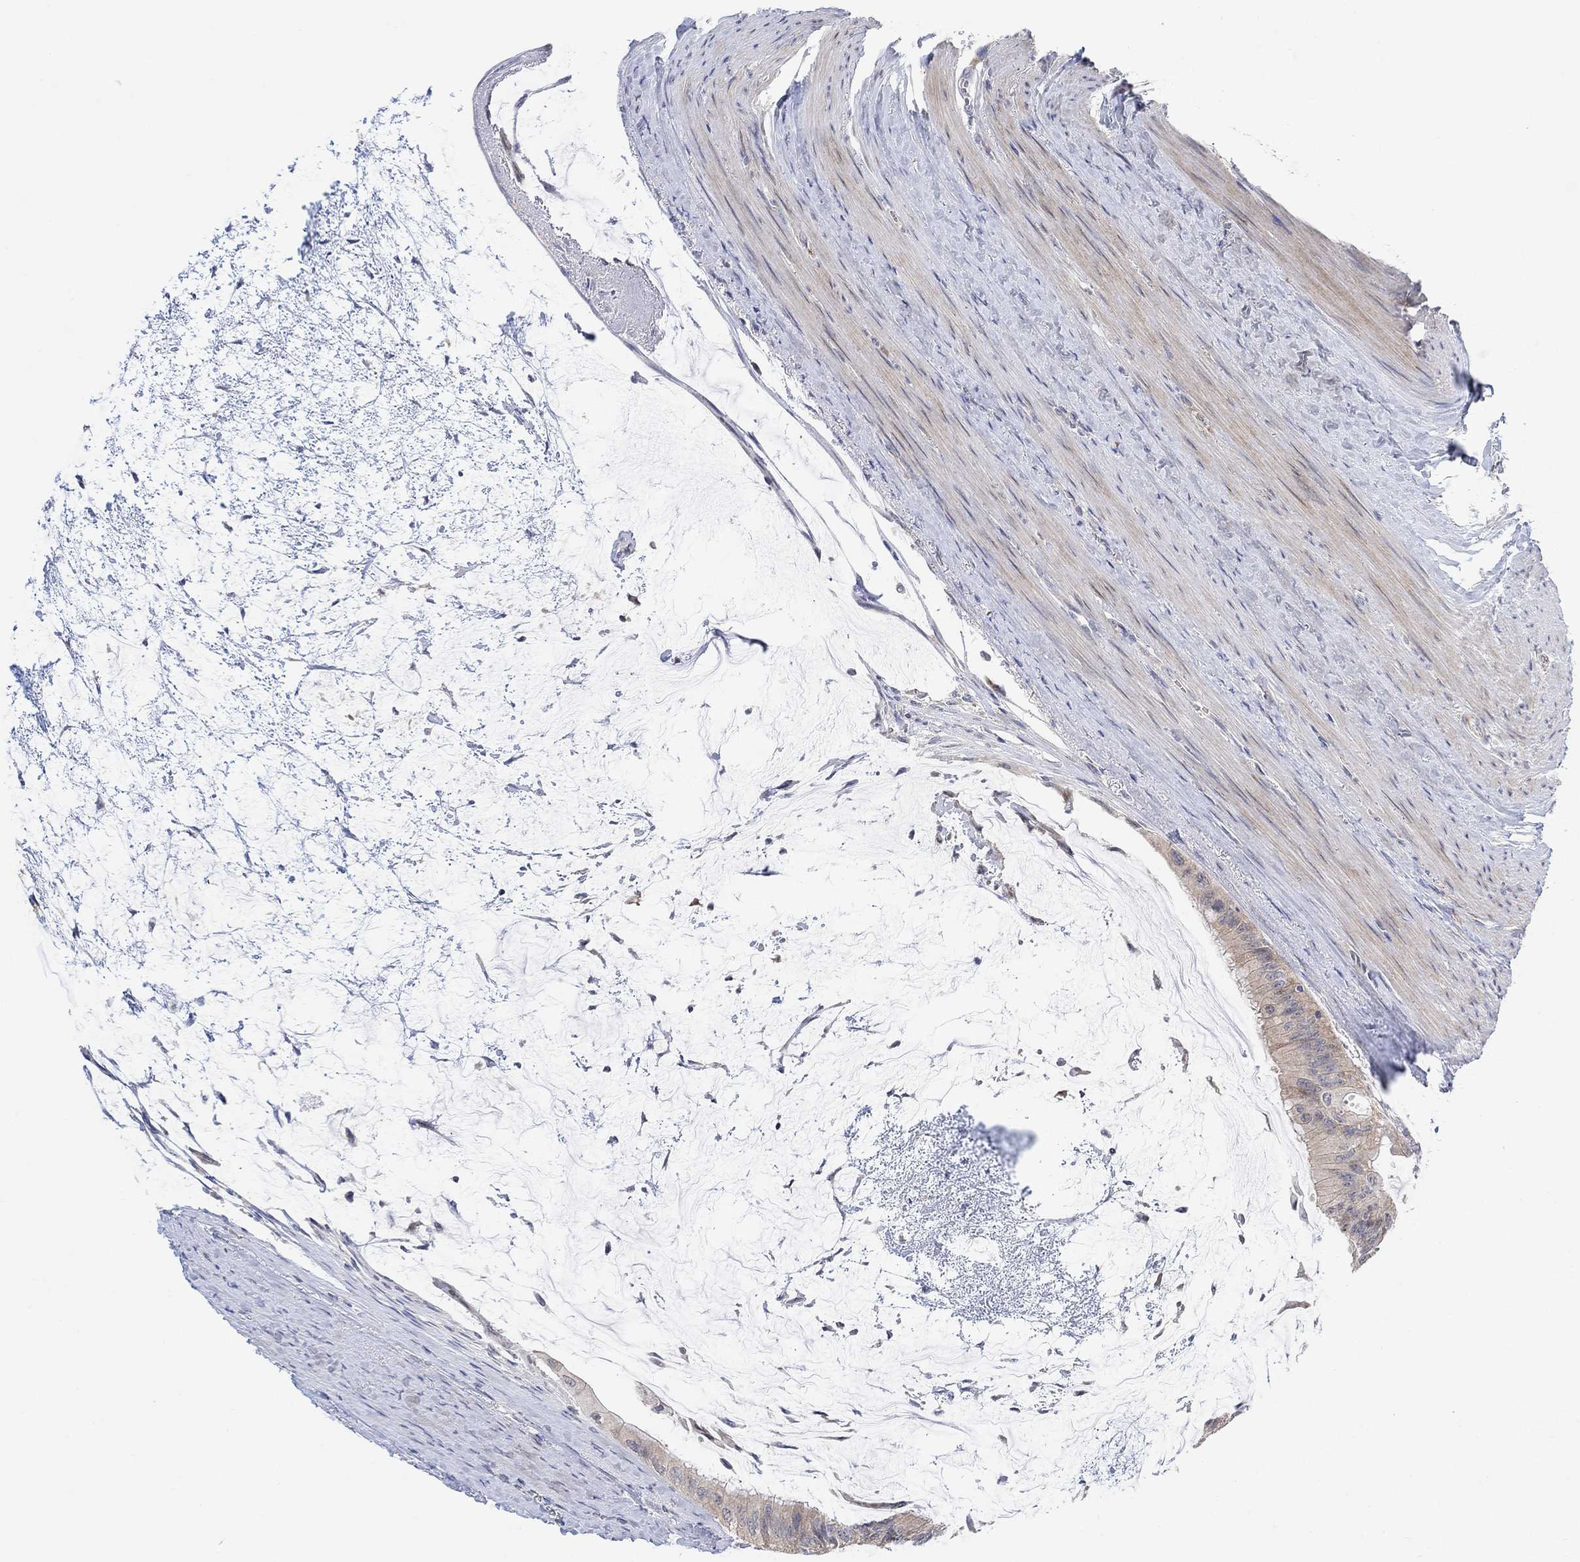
{"staining": {"intensity": "weak", "quantity": "<25%", "location": "cytoplasmic/membranous"}, "tissue": "colorectal cancer", "cell_type": "Tumor cells", "image_type": "cancer", "snomed": [{"axis": "morphology", "description": "Normal tissue, NOS"}, {"axis": "morphology", "description": "Adenocarcinoma, NOS"}, {"axis": "topography", "description": "Colon"}], "caption": "IHC of human colorectal cancer demonstrates no staining in tumor cells.", "gene": "CNTF", "patient": {"sex": "male", "age": 65}}